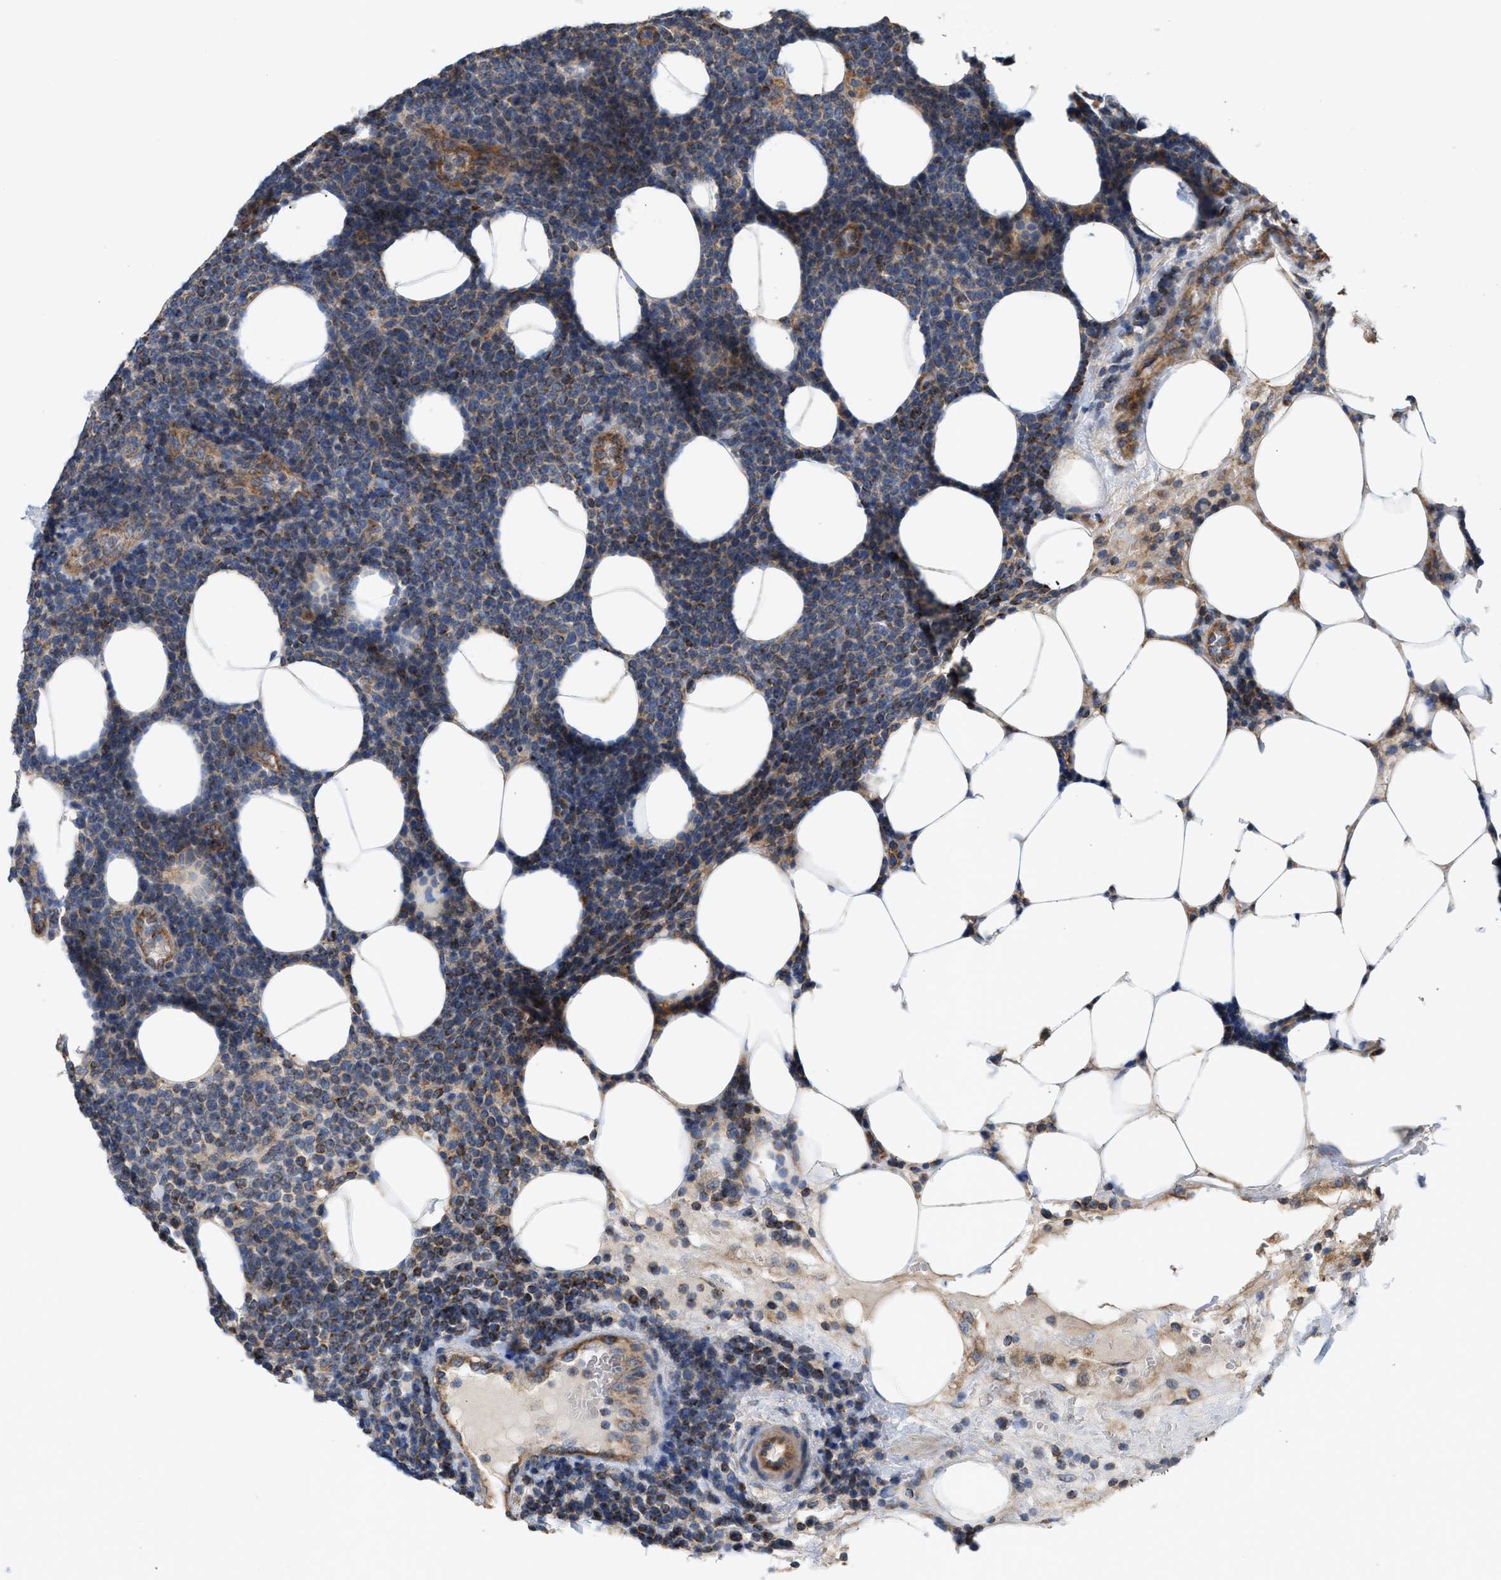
{"staining": {"intensity": "weak", "quantity": "<25%", "location": "cytoplasmic/membranous"}, "tissue": "lymphoma", "cell_type": "Tumor cells", "image_type": "cancer", "snomed": [{"axis": "morphology", "description": "Malignant lymphoma, non-Hodgkin's type, High grade"}, {"axis": "topography", "description": "Lymph node"}], "caption": "This is an immunohistochemistry photomicrograph of human malignant lymphoma, non-Hodgkin's type (high-grade). There is no expression in tumor cells.", "gene": "OXSM", "patient": {"sex": "male", "age": 61}}